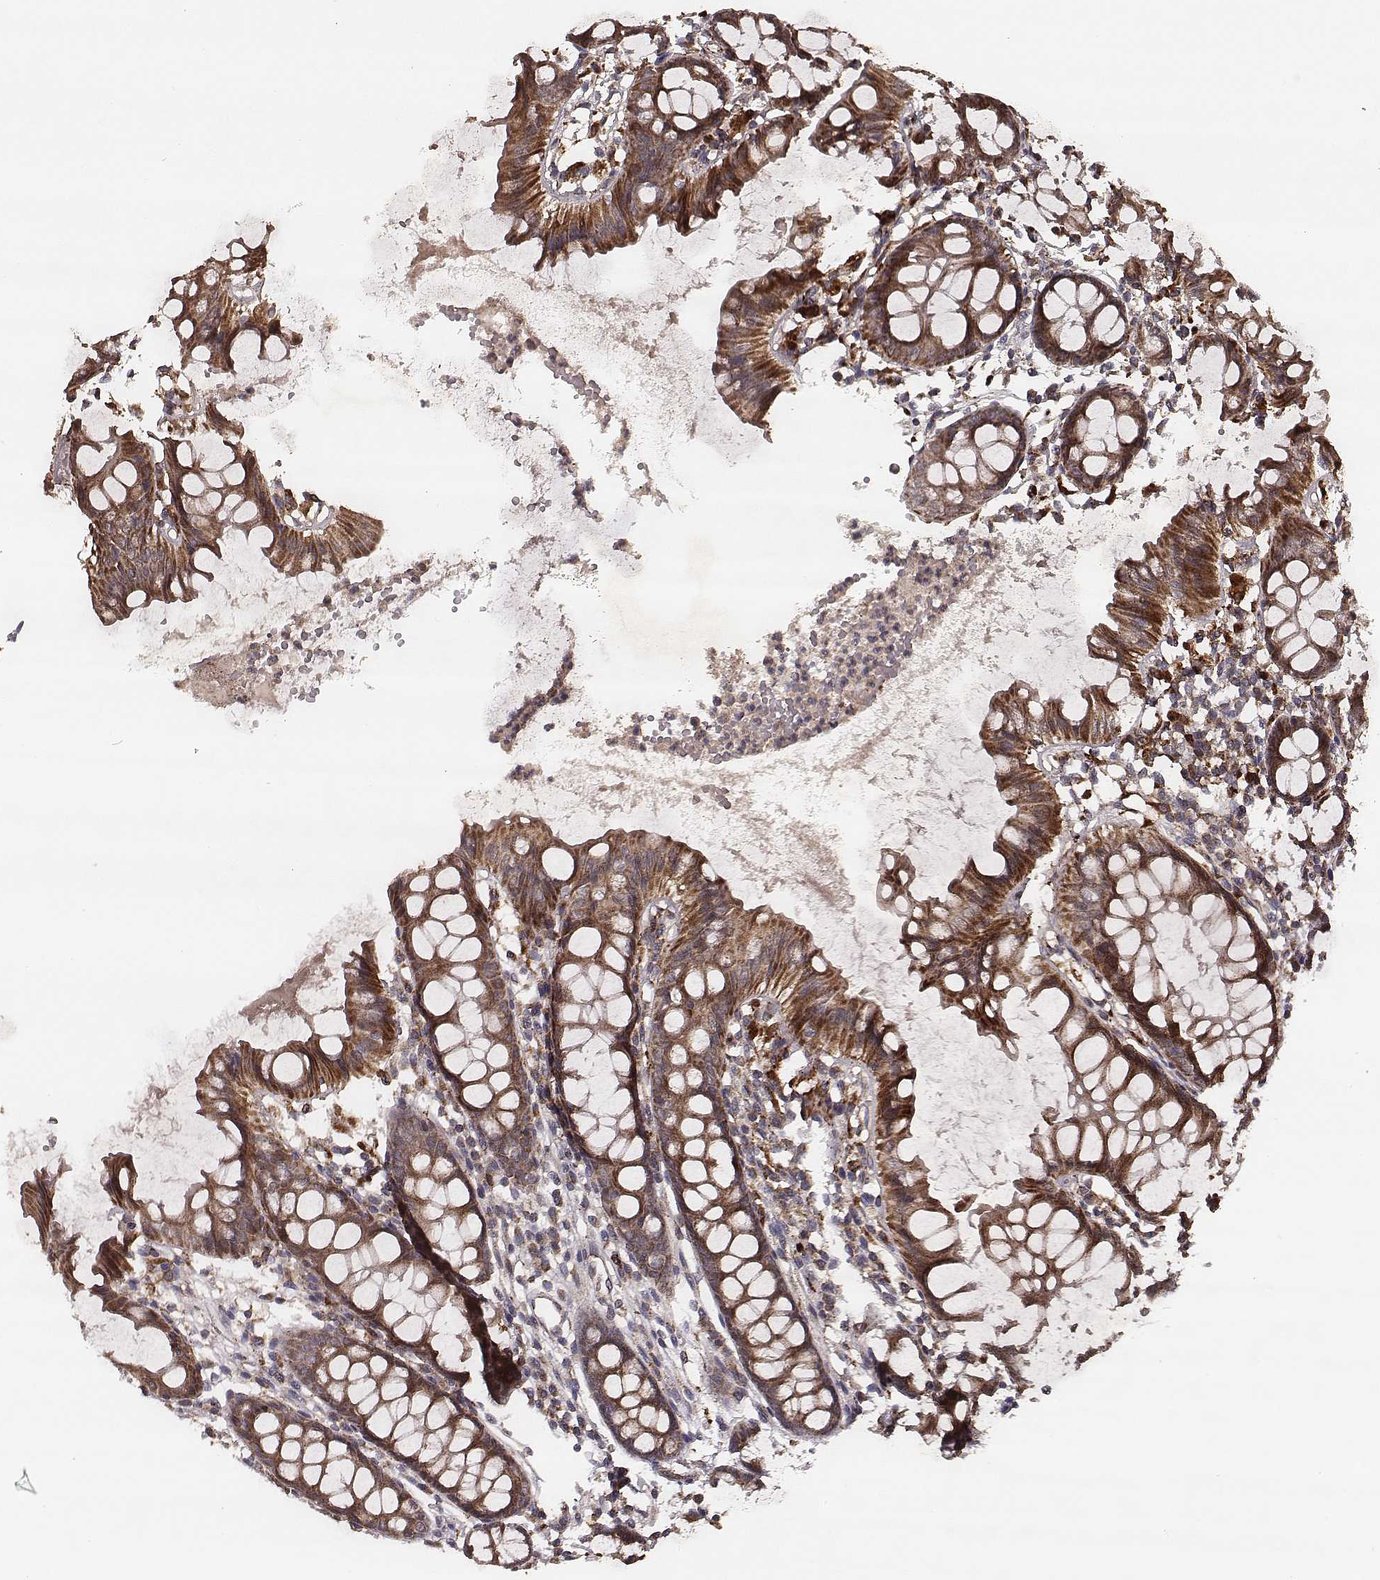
{"staining": {"intensity": "strong", "quantity": ">75%", "location": "cytoplasmic/membranous"}, "tissue": "colon", "cell_type": "Glandular cells", "image_type": "normal", "snomed": [{"axis": "morphology", "description": "Normal tissue, NOS"}, {"axis": "topography", "description": "Colon"}], "caption": "Benign colon was stained to show a protein in brown. There is high levels of strong cytoplasmic/membranous positivity in about >75% of glandular cells. (Stains: DAB in brown, nuclei in blue, Microscopy: brightfield microscopy at high magnification).", "gene": "ZDHHC21", "patient": {"sex": "female", "age": 84}}